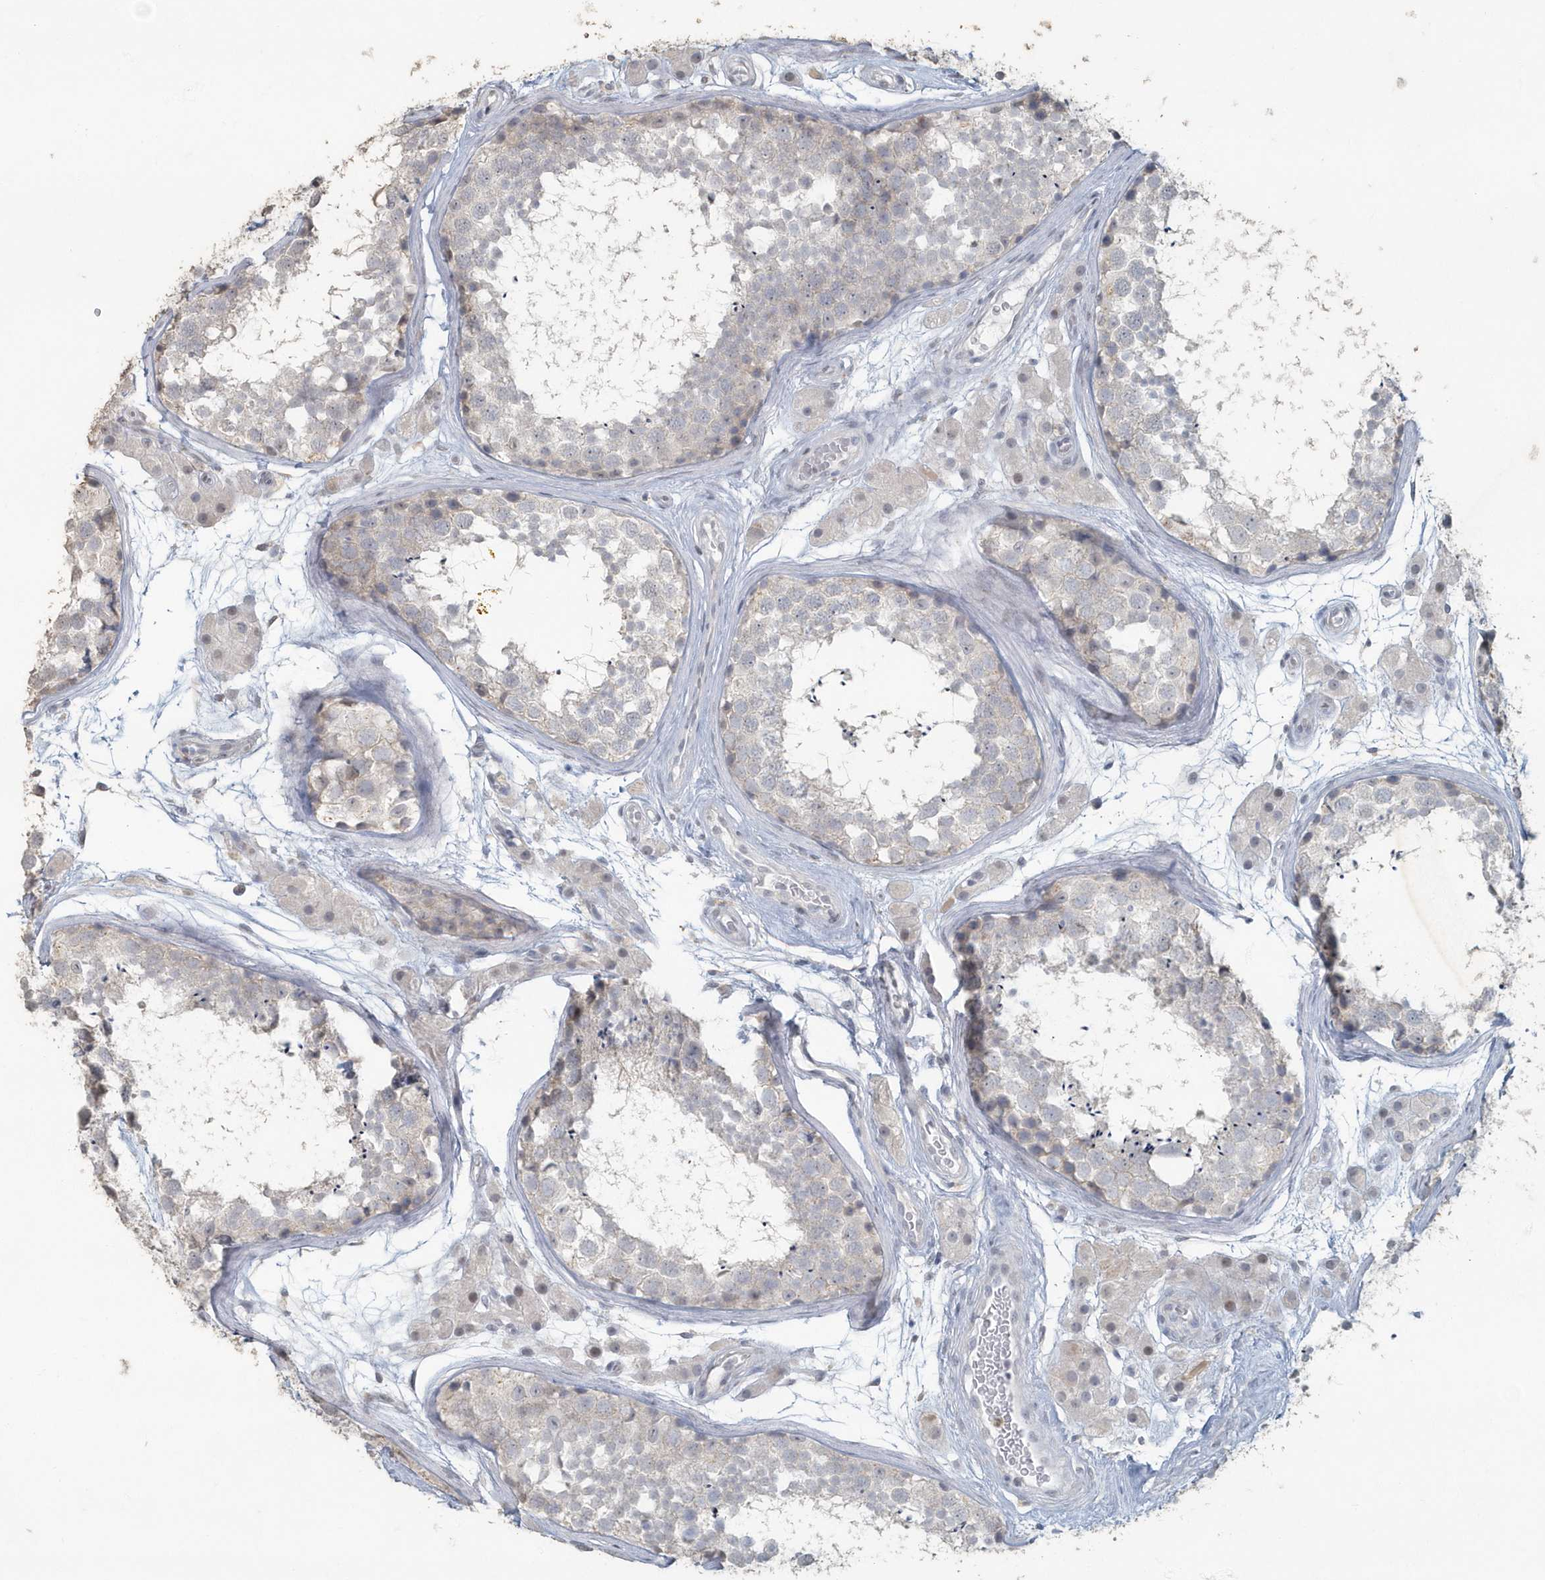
{"staining": {"intensity": "negative", "quantity": "none", "location": "none"}, "tissue": "testis", "cell_type": "Cells in seminiferous ducts", "image_type": "normal", "snomed": [{"axis": "morphology", "description": "Normal tissue, NOS"}, {"axis": "topography", "description": "Testis"}], "caption": "Normal testis was stained to show a protein in brown. There is no significant staining in cells in seminiferous ducts. The staining is performed using DAB (3,3'-diaminobenzidine) brown chromogen with nuclei counter-stained in using hematoxylin.", "gene": "MYOT", "patient": {"sex": "male", "age": 56}}